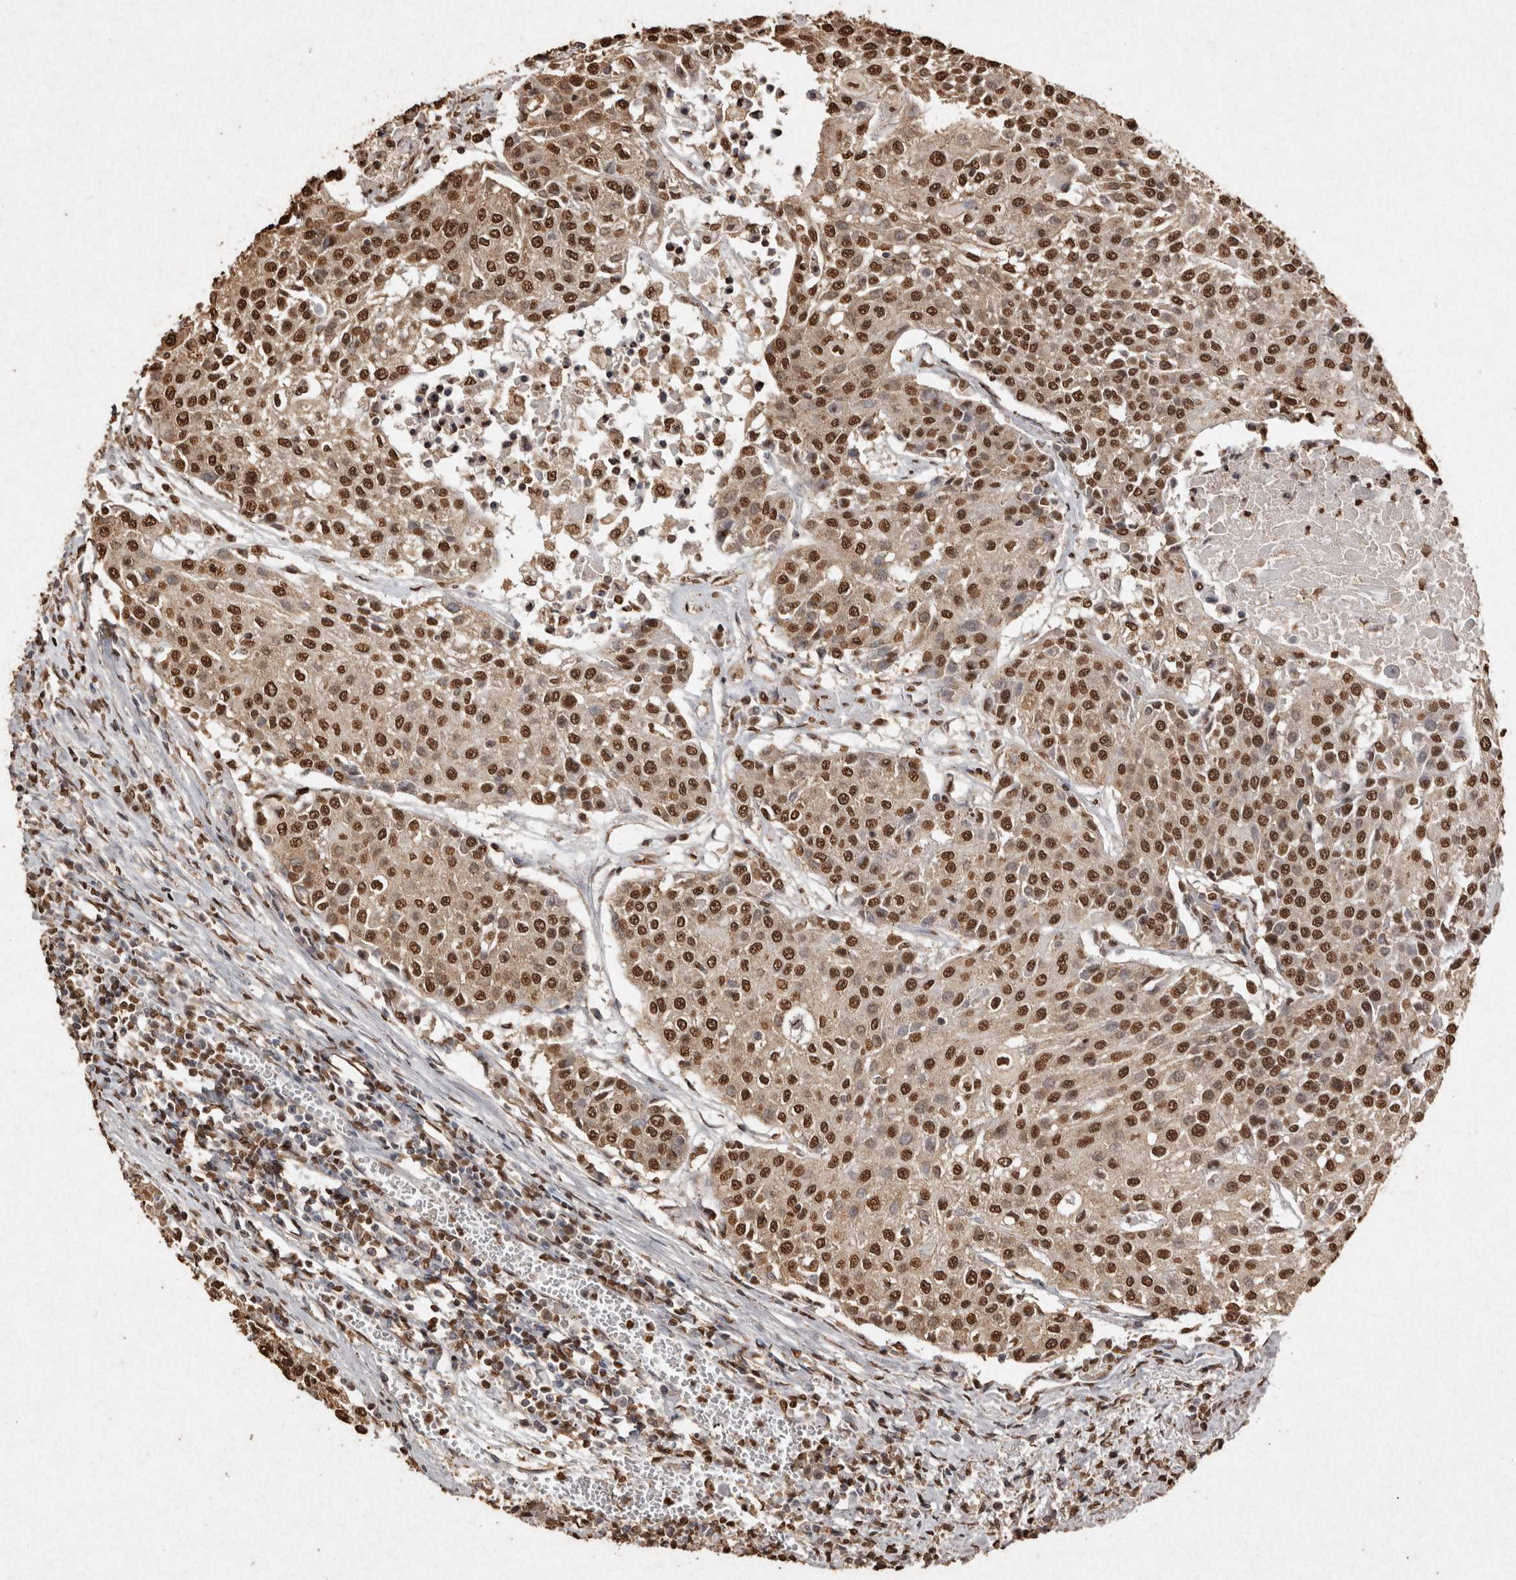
{"staining": {"intensity": "strong", "quantity": ">75%", "location": "nuclear"}, "tissue": "urothelial cancer", "cell_type": "Tumor cells", "image_type": "cancer", "snomed": [{"axis": "morphology", "description": "Urothelial carcinoma, High grade"}, {"axis": "topography", "description": "Urinary bladder"}], "caption": "DAB immunohistochemical staining of urothelial cancer shows strong nuclear protein expression in about >75% of tumor cells.", "gene": "FSTL3", "patient": {"sex": "female", "age": 85}}